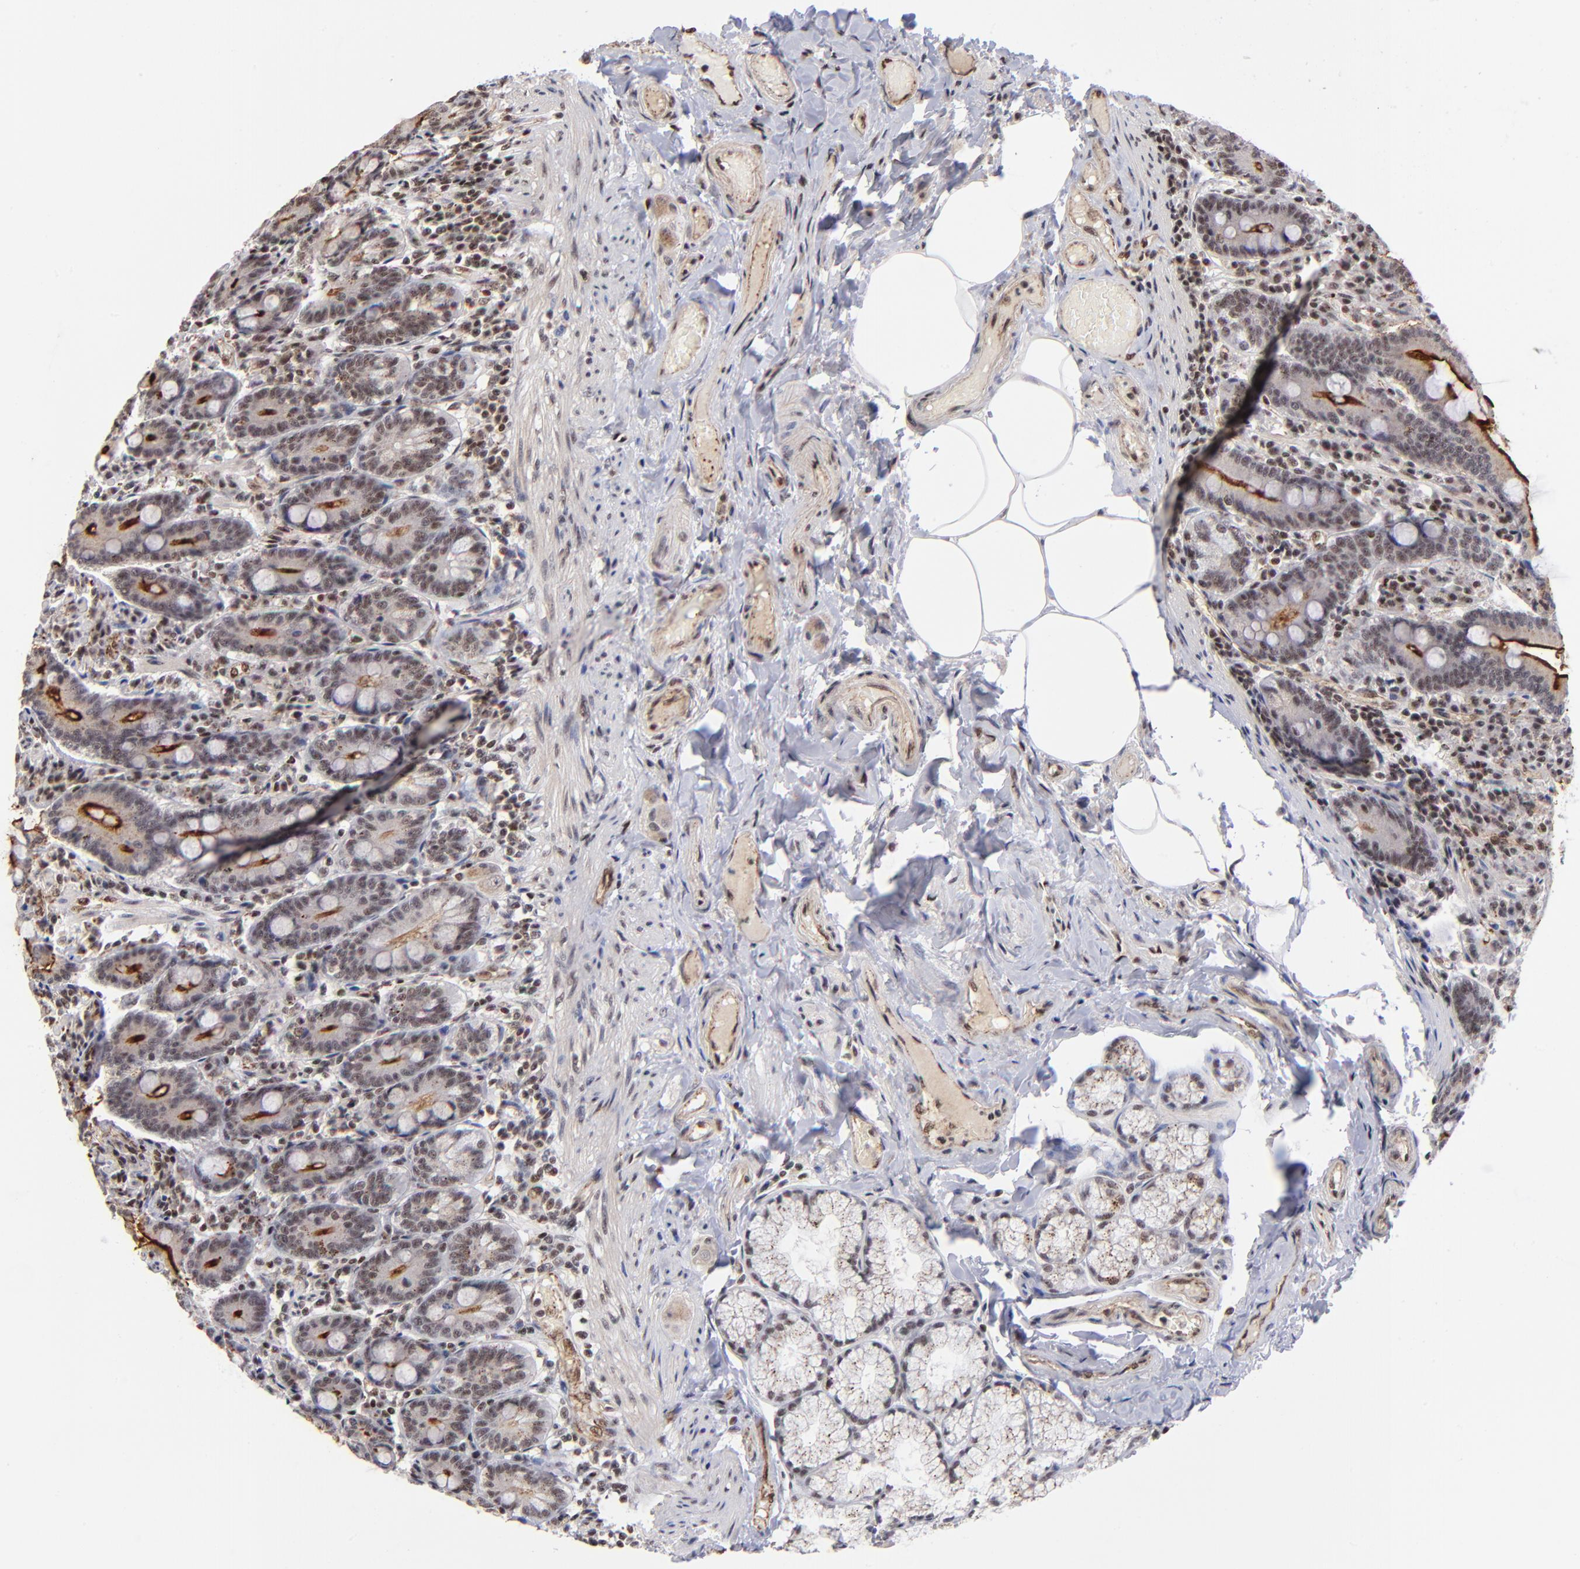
{"staining": {"intensity": "weak", "quantity": ">75%", "location": "nuclear"}, "tissue": "duodenum", "cell_type": "Glandular cells", "image_type": "normal", "snomed": [{"axis": "morphology", "description": "Normal tissue, NOS"}, {"axis": "topography", "description": "Duodenum"}], "caption": "The immunohistochemical stain shows weak nuclear expression in glandular cells of normal duodenum.", "gene": "GABPA", "patient": {"sex": "female", "age": 64}}